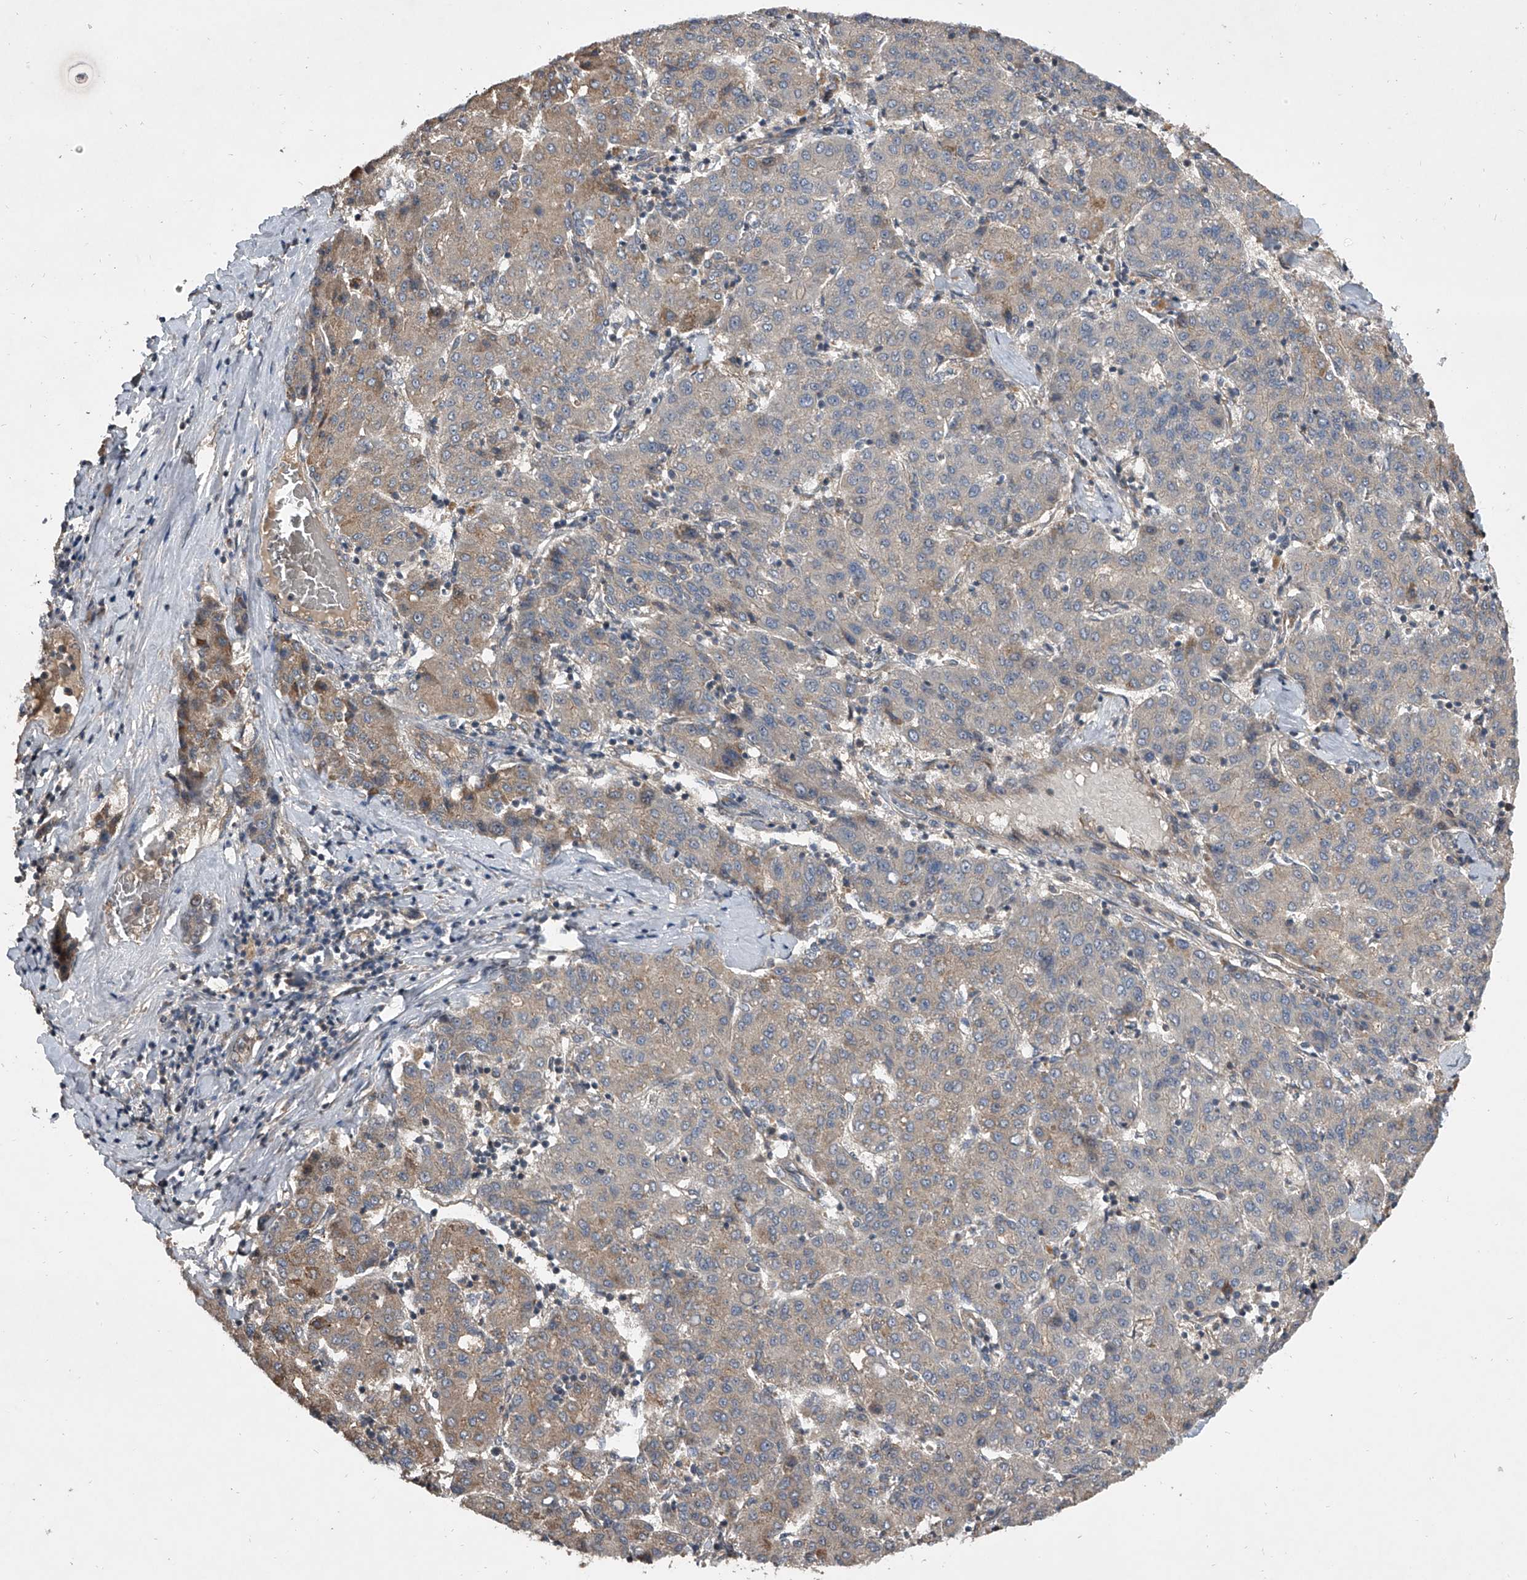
{"staining": {"intensity": "weak", "quantity": "25%-75%", "location": "cytoplasmic/membranous"}, "tissue": "liver cancer", "cell_type": "Tumor cells", "image_type": "cancer", "snomed": [{"axis": "morphology", "description": "Carcinoma, Hepatocellular, NOS"}, {"axis": "topography", "description": "Liver"}], "caption": "Protein expression analysis of liver cancer exhibits weak cytoplasmic/membranous expression in about 25%-75% of tumor cells. The protein of interest is shown in brown color, while the nuclei are stained blue.", "gene": "NFS1", "patient": {"sex": "male", "age": 65}}